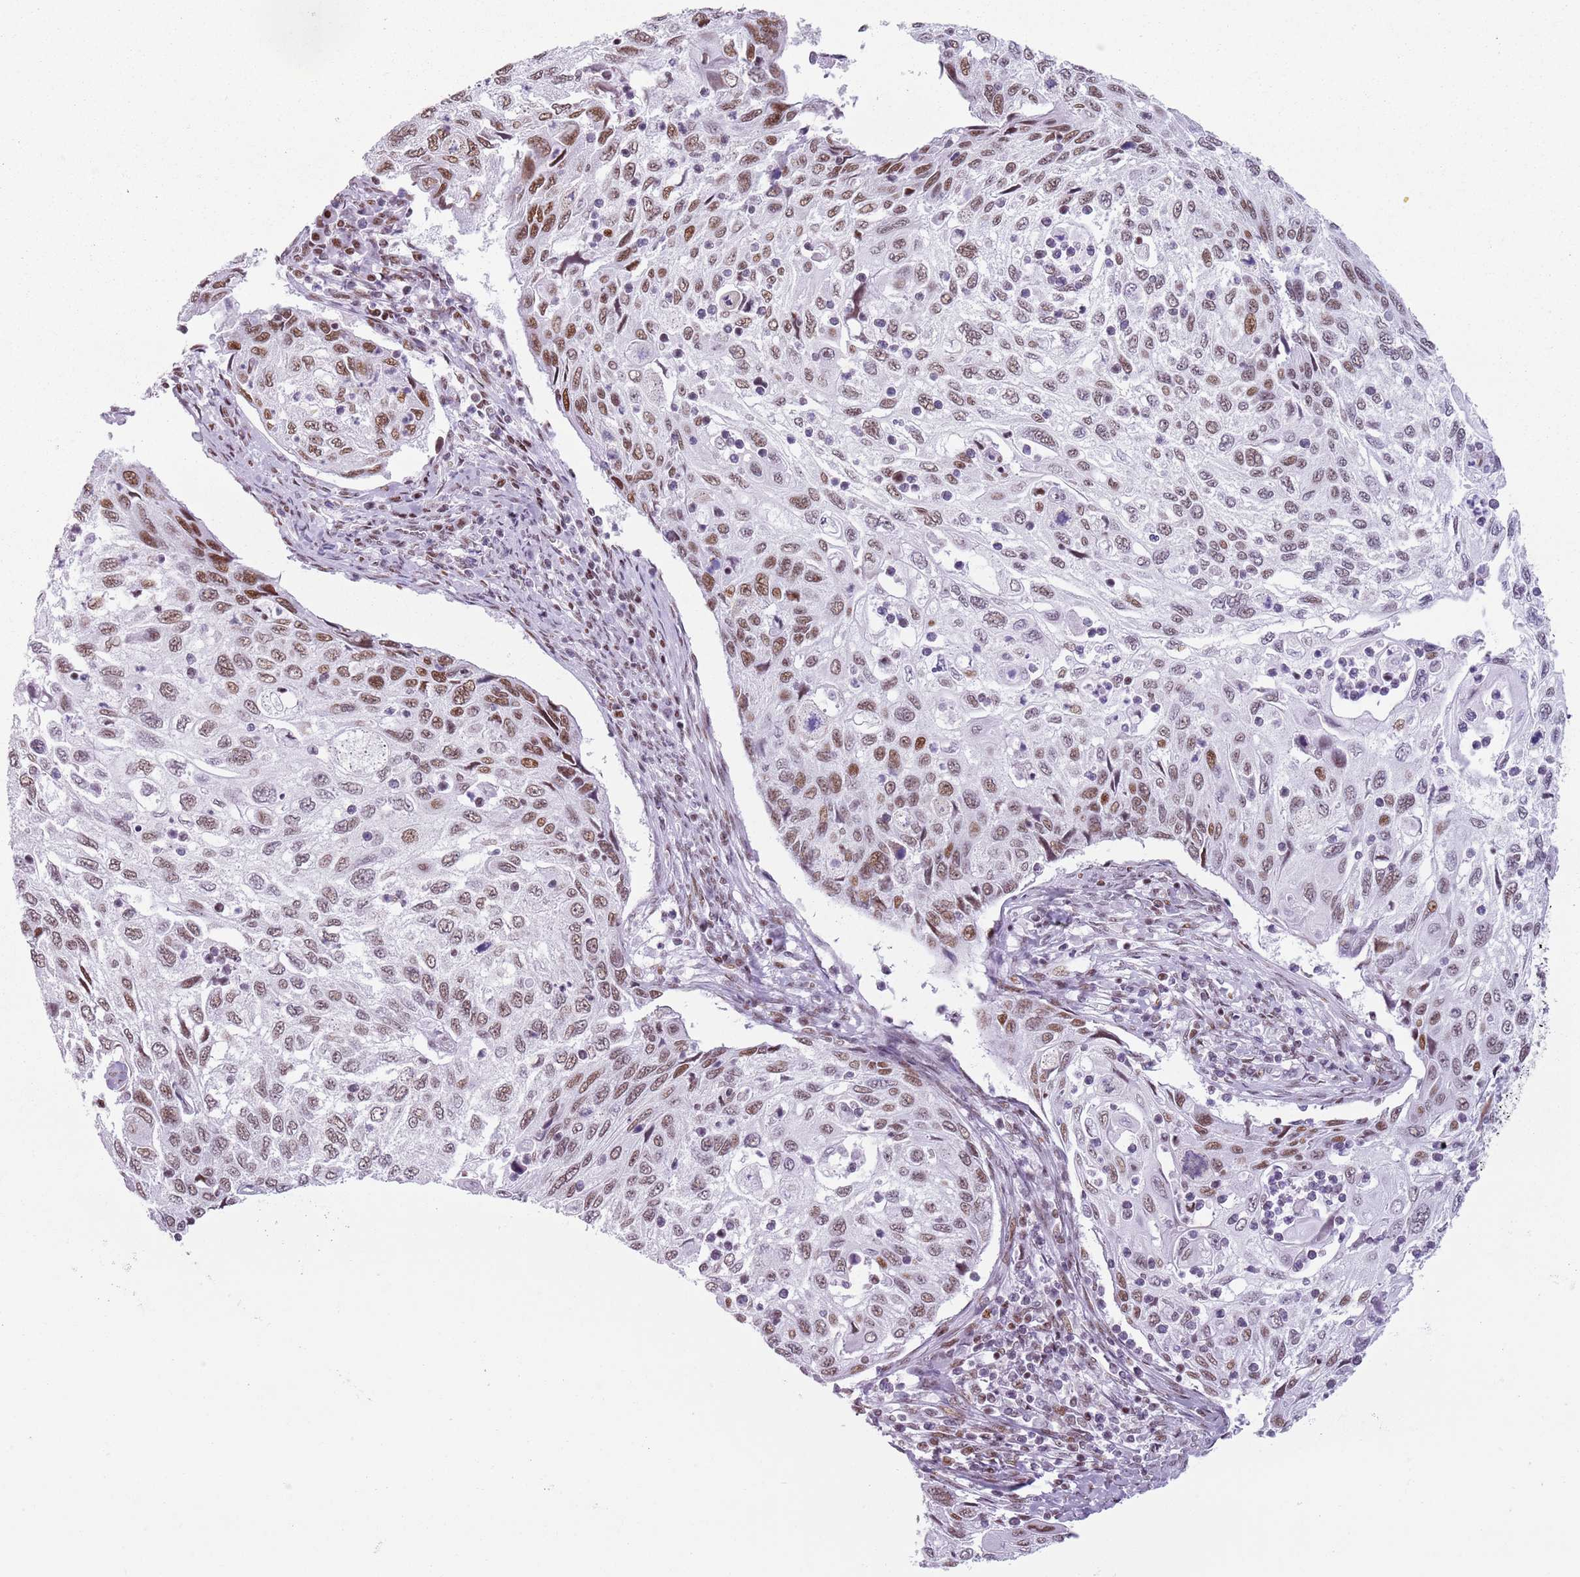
{"staining": {"intensity": "moderate", "quantity": ">75%", "location": "nuclear"}, "tissue": "cervical cancer", "cell_type": "Tumor cells", "image_type": "cancer", "snomed": [{"axis": "morphology", "description": "Squamous cell carcinoma, NOS"}, {"axis": "topography", "description": "Cervix"}], "caption": "Tumor cells demonstrate medium levels of moderate nuclear expression in approximately >75% of cells in cervical squamous cell carcinoma. The protein of interest is stained brown, and the nuclei are stained in blue (DAB (3,3'-diaminobenzidine) IHC with brightfield microscopy, high magnification).", "gene": "FAM104B", "patient": {"sex": "female", "age": 70}}